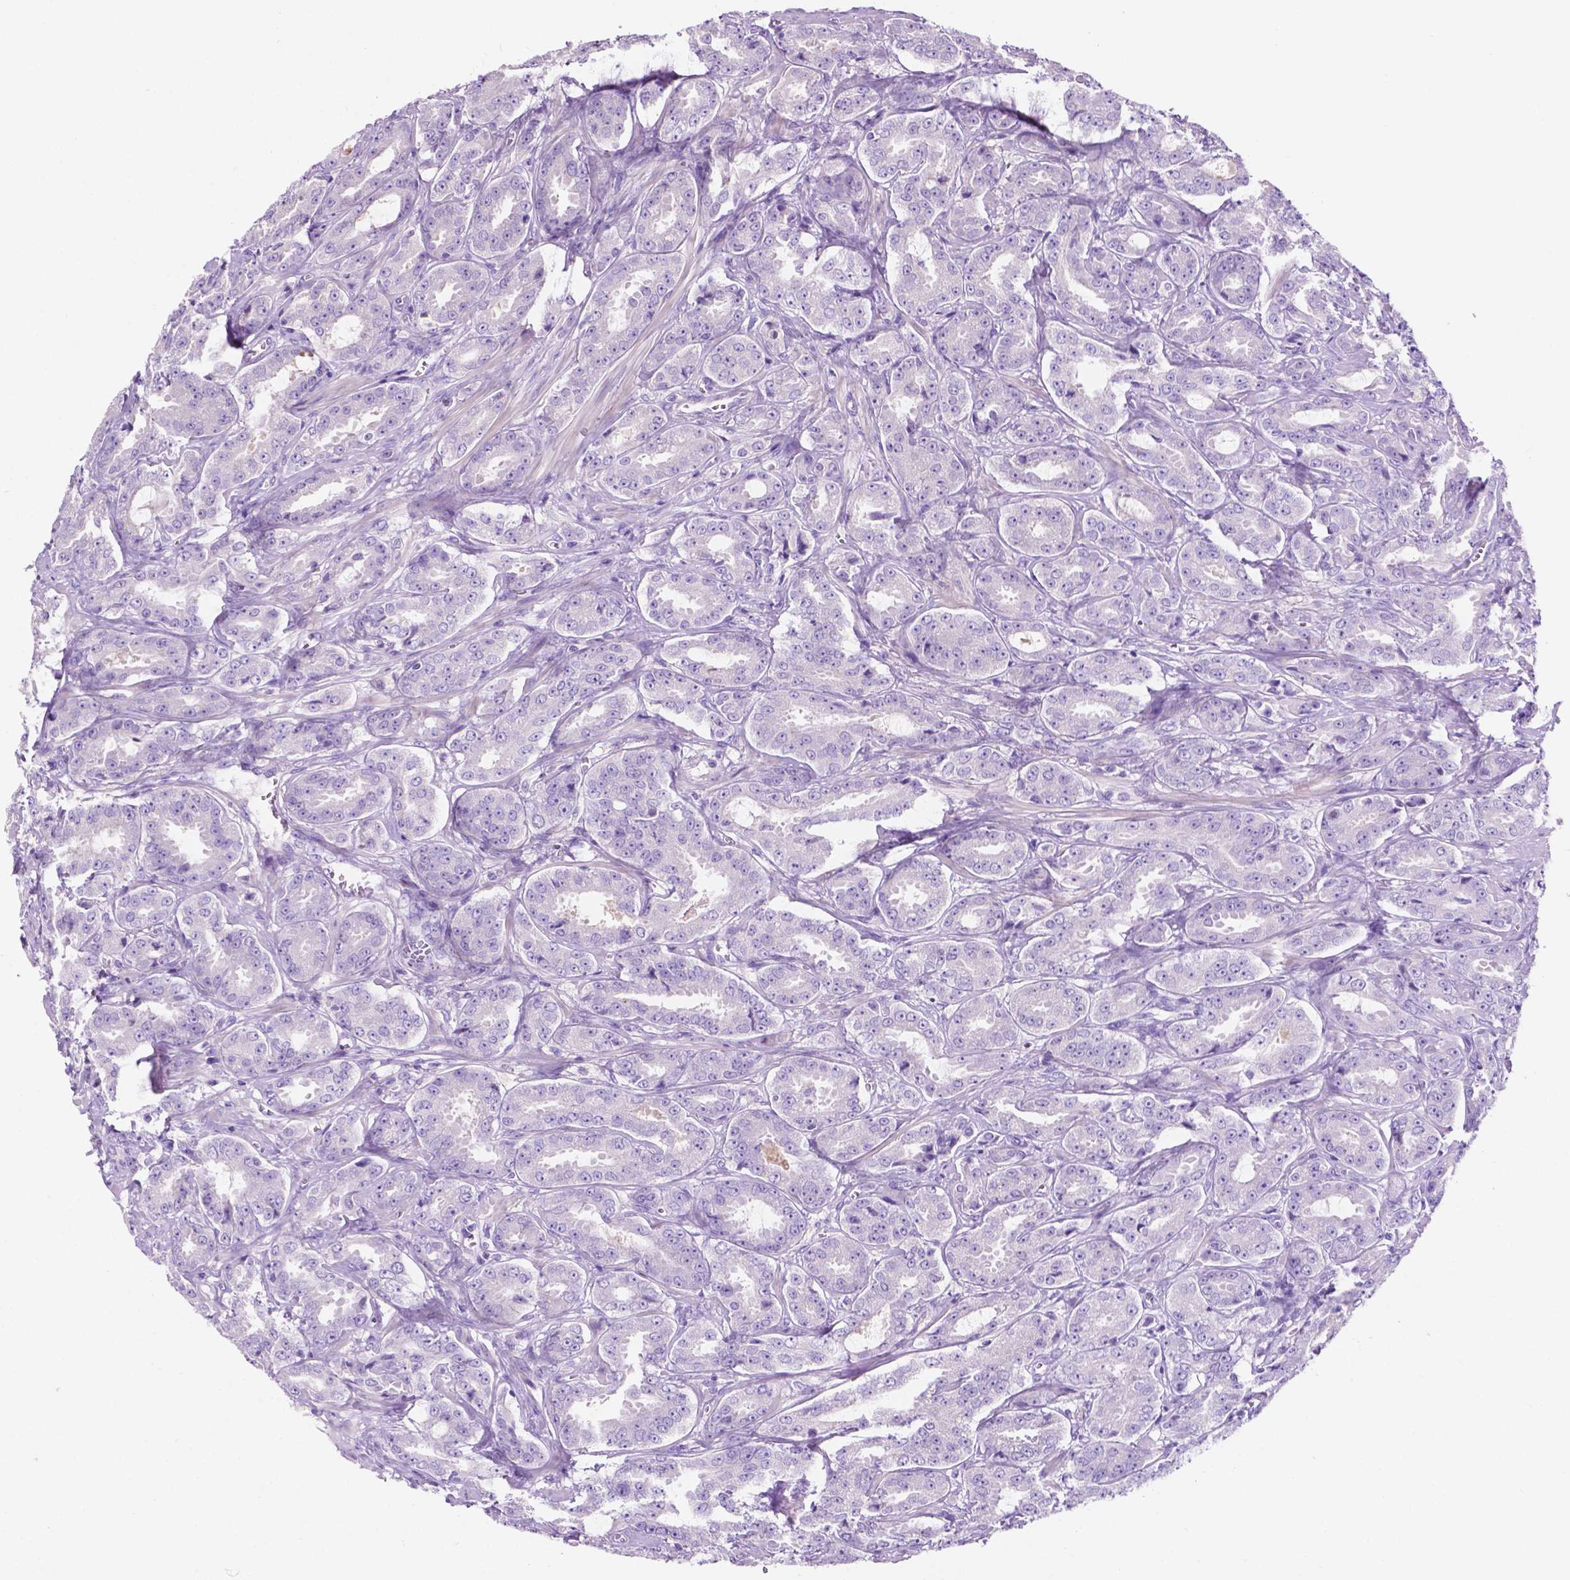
{"staining": {"intensity": "negative", "quantity": "none", "location": "none"}, "tissue": "prostate cancer", "cell_type": "Tumor cells", "image_type": "cancer", "snomed": [{"axis": "morphology", "description": "Adenocarcinoma, High grade"}, {"axis": "topography", "description": "Prostate"}], "caption": "High magnification brightfield microscopy of prostate cancer (high-grade adenocarcinoma) stained with DAB (3,3'-diaminobenzidine) (brown) and counterstained with hematoxylin (blue): tumor cells show no significant positivity. (Stains: DAB immunohistochemistry (IHC) with hematoxylin counter stain, Microscopy: brightfield microscopy at high magnification).", "gene": "IGFN1", "patient": {"sex": "male", "age": 64}}